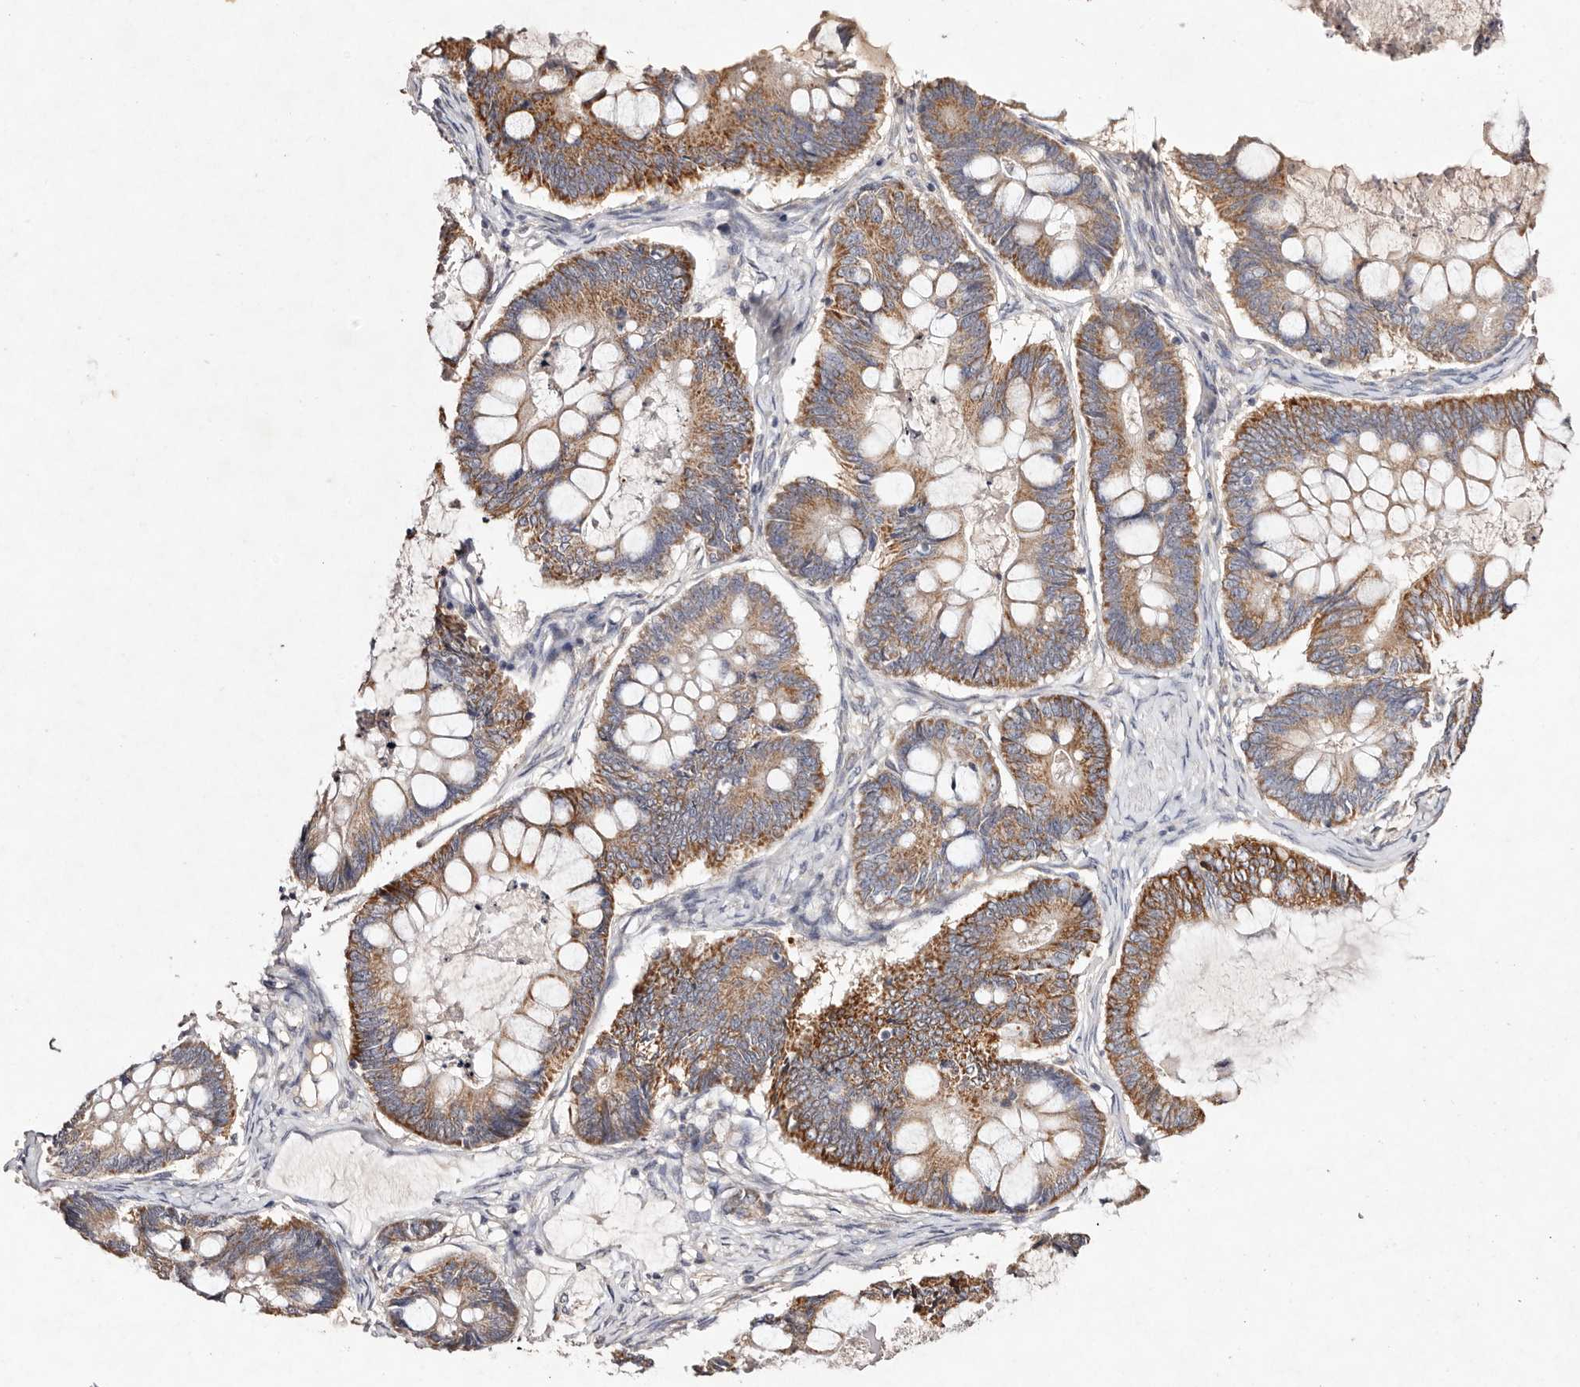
{"staining": {"intensity": "moderate", "quantity": ">75%", "location": "cytoplasmic/membranous"}, "tissue": "ovarian cancer", "cell_type": "Tumor cells", "image_type": "cancer", "snomed": [{"axis": "morphology", "description": "Cystadenocarcinoma, mucinous, NOS"}, {"axis": "topography", "description": "Ovary"}], "caption": "Ovarian cancer (mucinous cystadenocarcinoma) was stained to show a protein in brown. There is medium levels of moderate cytoplasmic/membranous staining in approximately >75% of tumor cells.", "gene": "TSC2", "patient": {"sex": "female", "age": 61}}